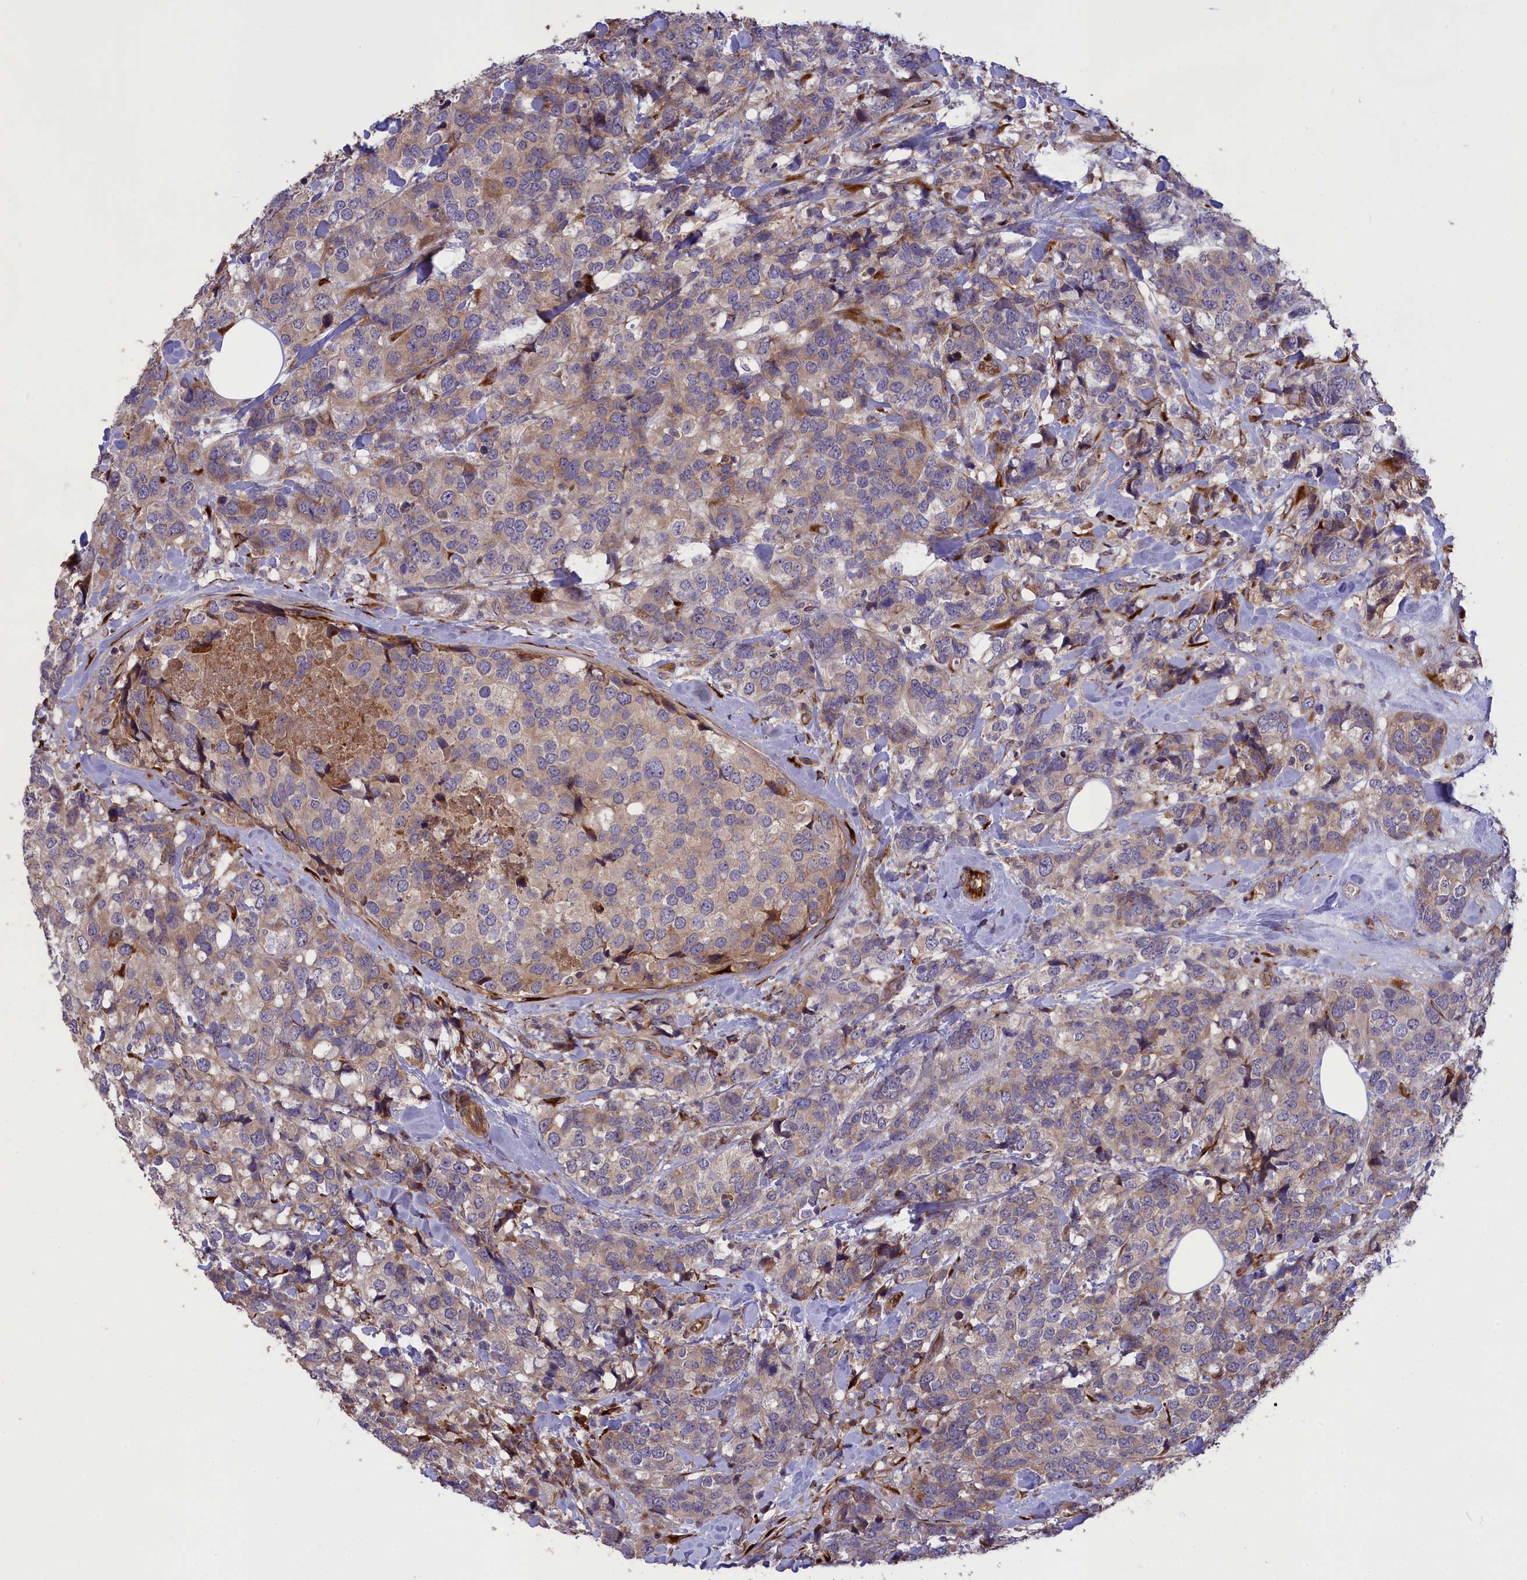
{"staining": {"intensity": "moderate", "quantity": "25%-75%", "location": "cytoplasmic/membranous"}, "tissue": "breast cancer", "cell_type": "Tumor cells", "image_type": "cancer", "snomed": [{"axis": "morphology", "description": "Lobular carcinoma"}, {"axis": "topography", "description": "Breast"}], "caption": "Immunohistochemical staining of human lobular carcinoma (breast) reveals medium levels of moderate cytoplasmic/membranous expression in approximately 25%-75% of tumor cells. The protein of interest is shown in brown color, while the nuclei are stained blue.", "gene": "DDX60L", "patient": {"sex": "female", "age": 59}}